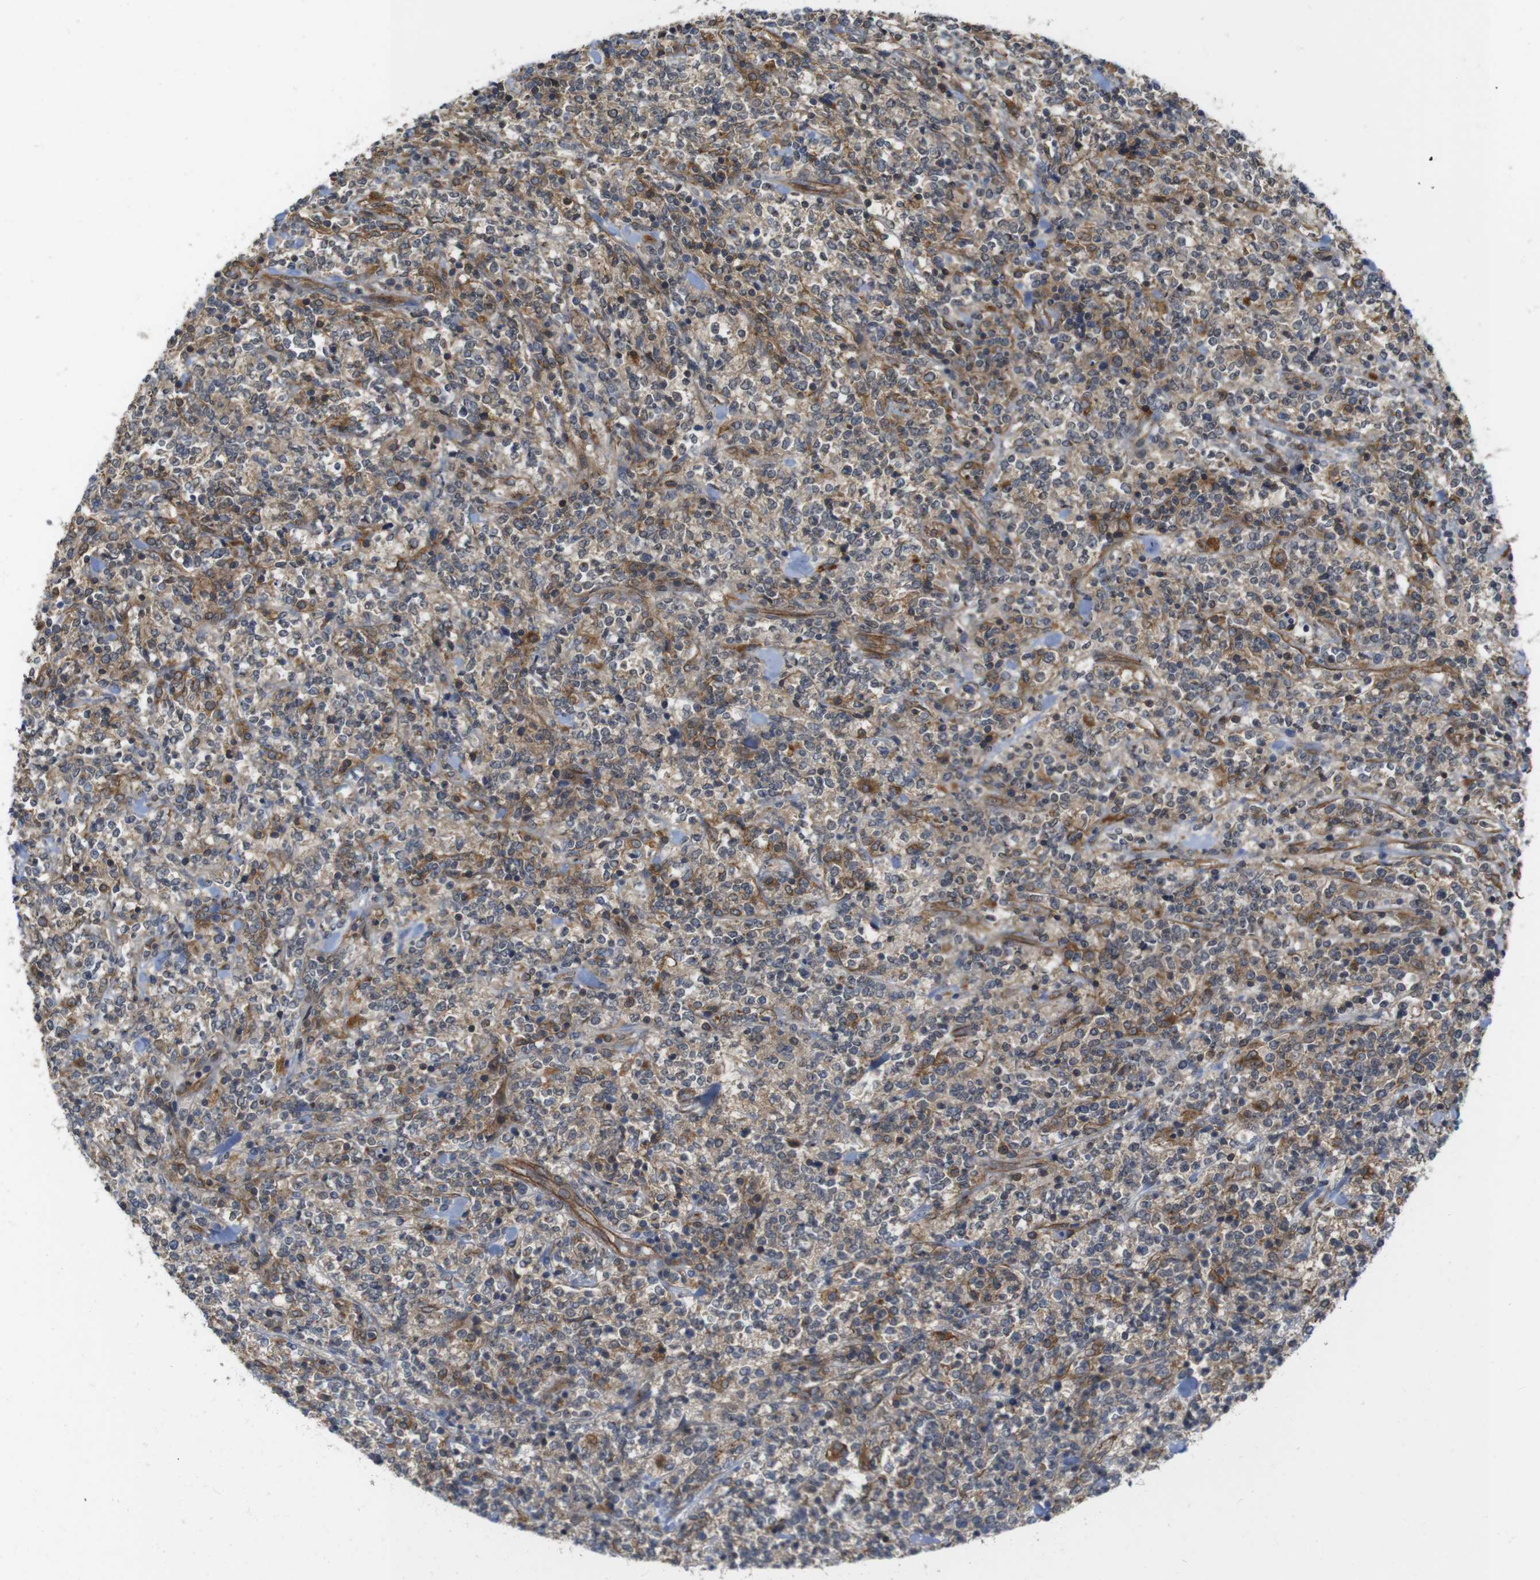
{"staining": {"intensity": "moderate", "quantity": "25%-75%", "location": "cytoplasmic/membranous"}, "tissue": "lymphoma", "cell_type": "Tumor cells", "image_type": "cancer", "snomed": [{"axis": "morphology", "description": "Malignant lymphoma, non-Hodgkin's type, High grade"}, {"axis": "topography", "description": "Soft tissue"}], "caption": "Immunohistochemical staining of human malignant lymphoma, non-Hodgkin's type (high-grade) shows medium levels of moderate cytoplasmic/membranous staining in about 25%-75% of tumor cells.", "gene": "ZDHHC5", "patient": {"sex": "male", "age": 18}}